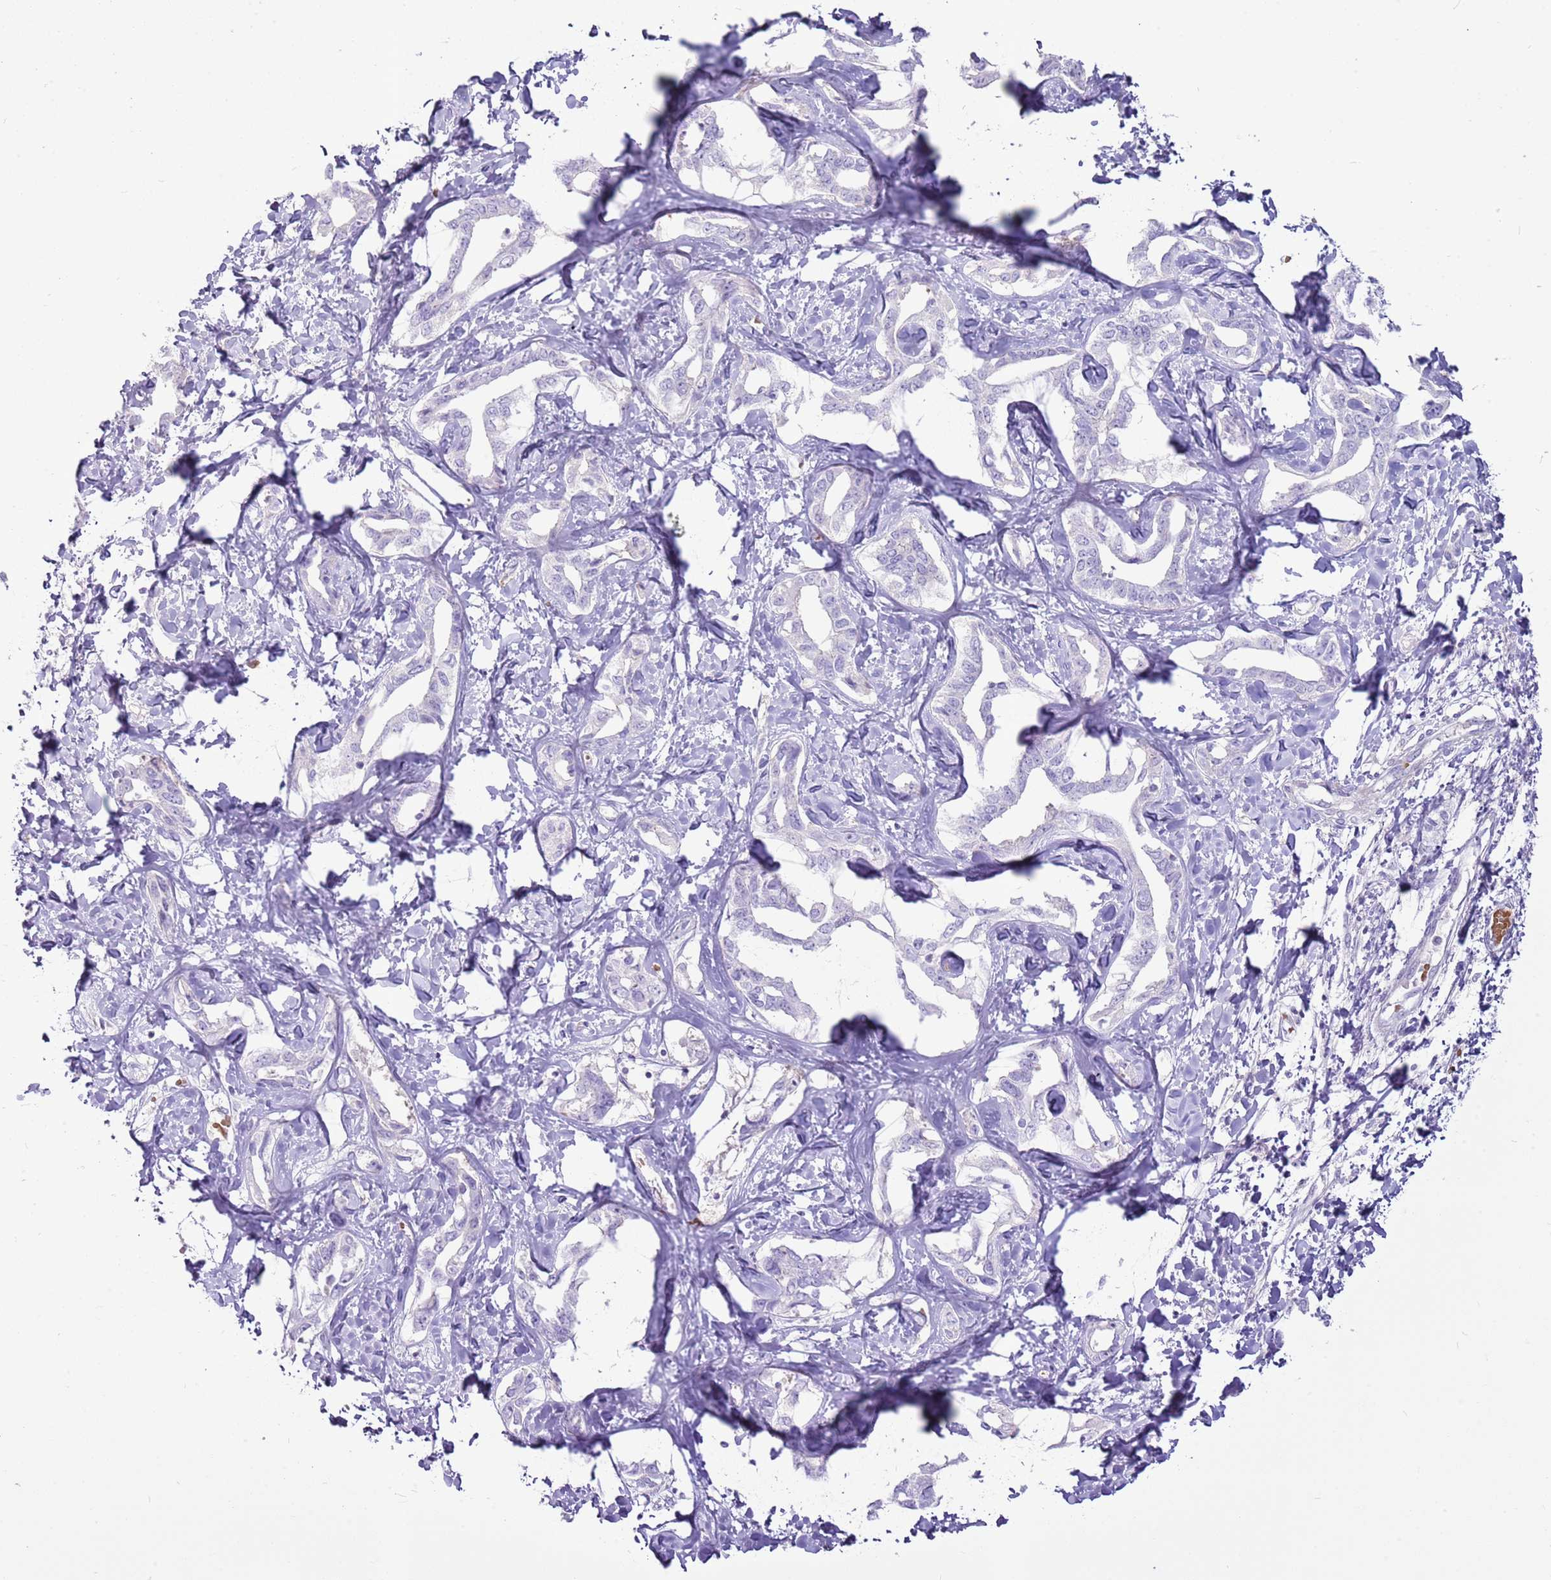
{"staining": {"intensity": "negative", "quantity": "none", "location": "none"}, "tissue": "liver cancer", "cell_type": "Tumor cells", "image_type": "cancer", "snomed": [{"axis": "morphology", "description": "Cholangiocarcinoma"}, {"axis": "topography", "description": "Liver"}], "caption": "High power microscopy image of an immunohistochemistry image of liver cancer, revealing no significant positivity in tumor cells. (IHC, brightfield microscopy, high magnification).", "gene": "CHAC2", "patient": {"sex": "male", "age": 59}}